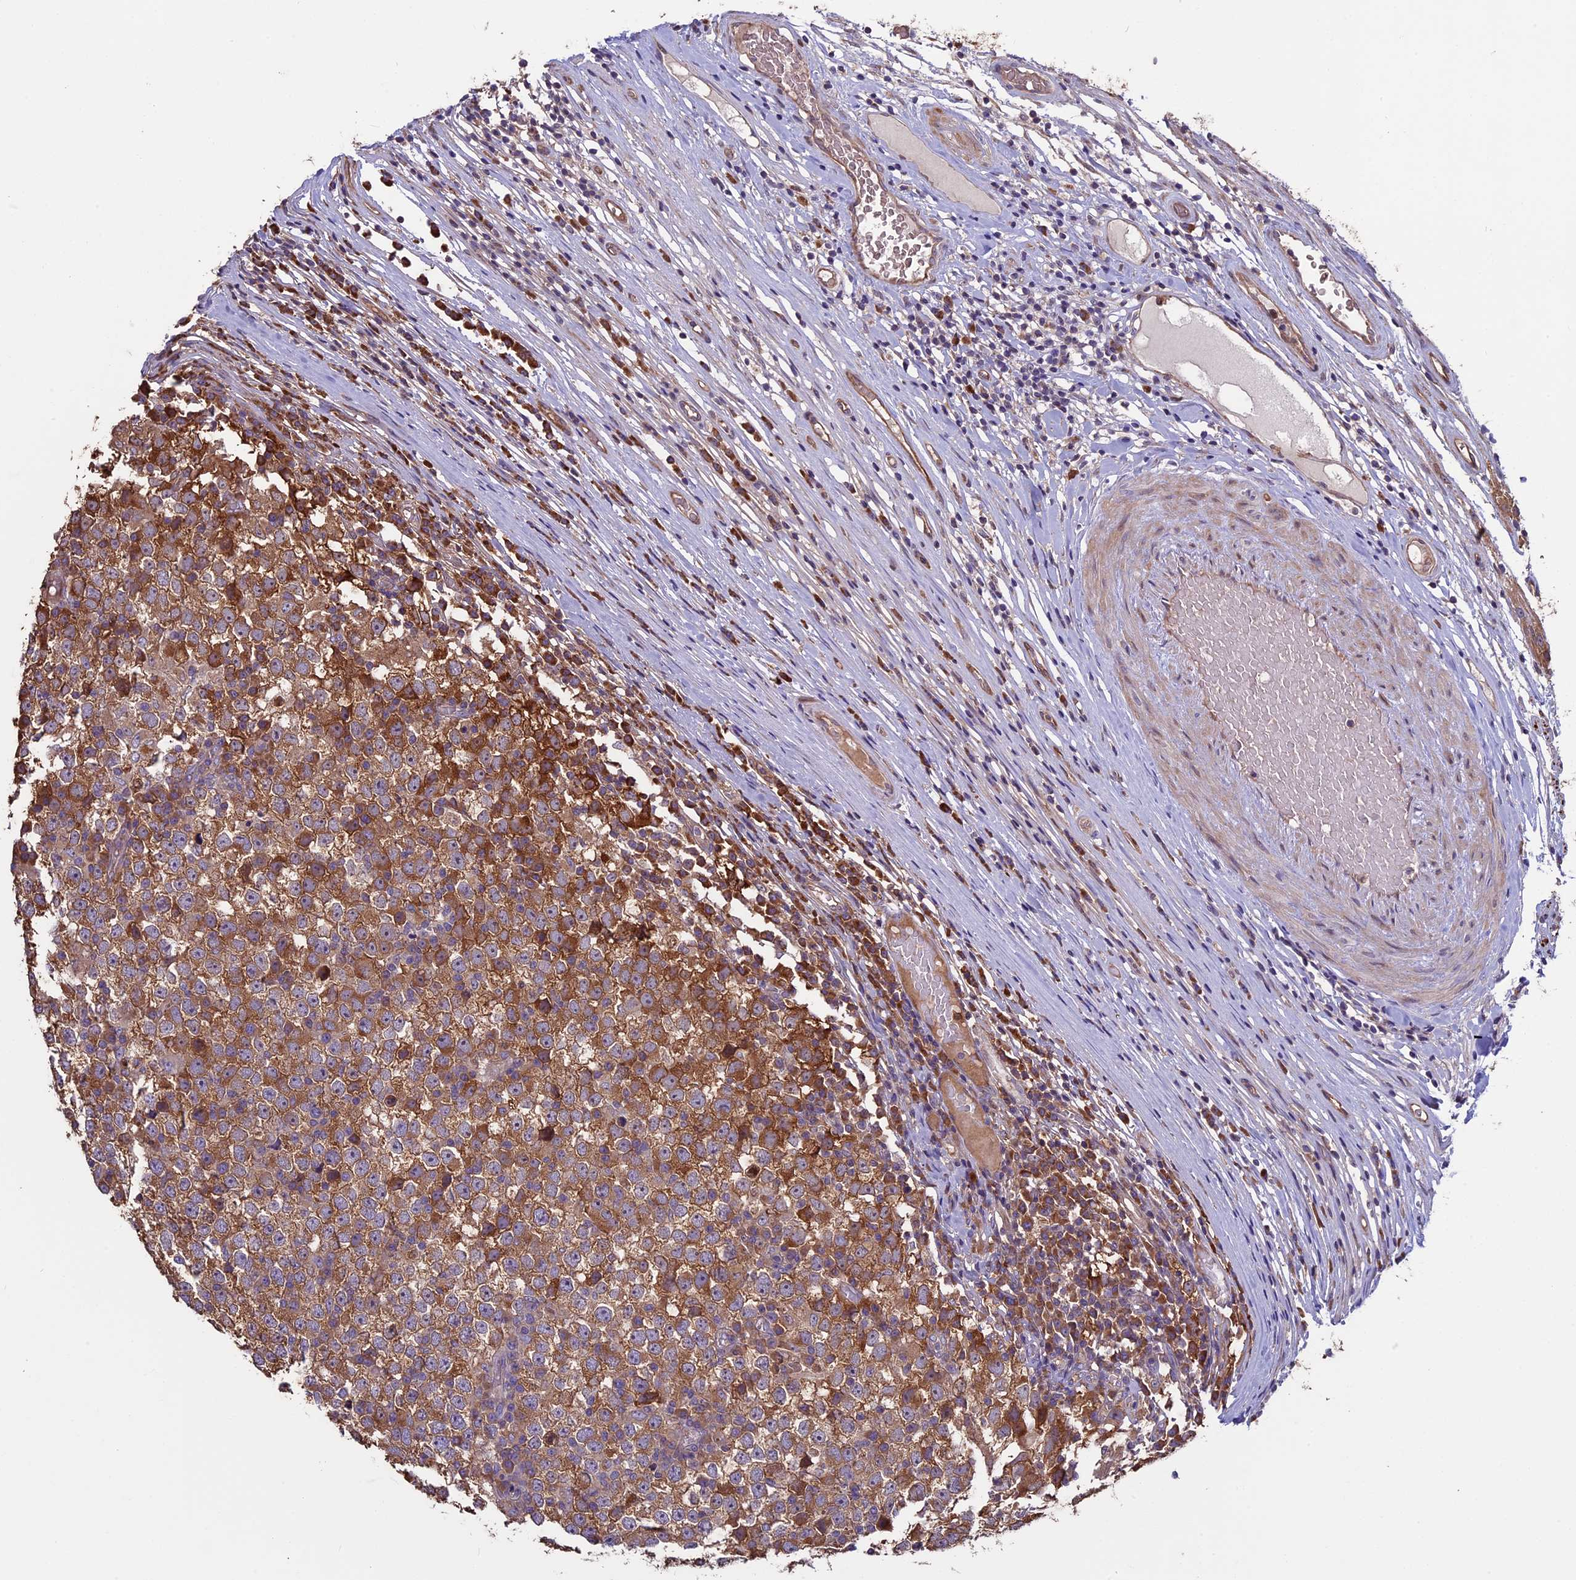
{"staining": {"intensity": "moderate", "quantity": ">75%", "location": "cytoplasmic/membranous"}, "tissue": "testis cancer", "cell_type": "Tumor cells", "image_type": "cancer", "snomed": [{"axis": "morphology", "description": "Seminoma, NOS"}, {"axis": "topography", "description": "Testis"}], "caption": "The histopathology image demonstrates staining of testis cancer (seminoma), revealing moderate cytoplasmic/membranous protein positivity (brown color) within tumor cells.", "gene": "VWA3A", "patient": {"sex": "male", "age": 65}}